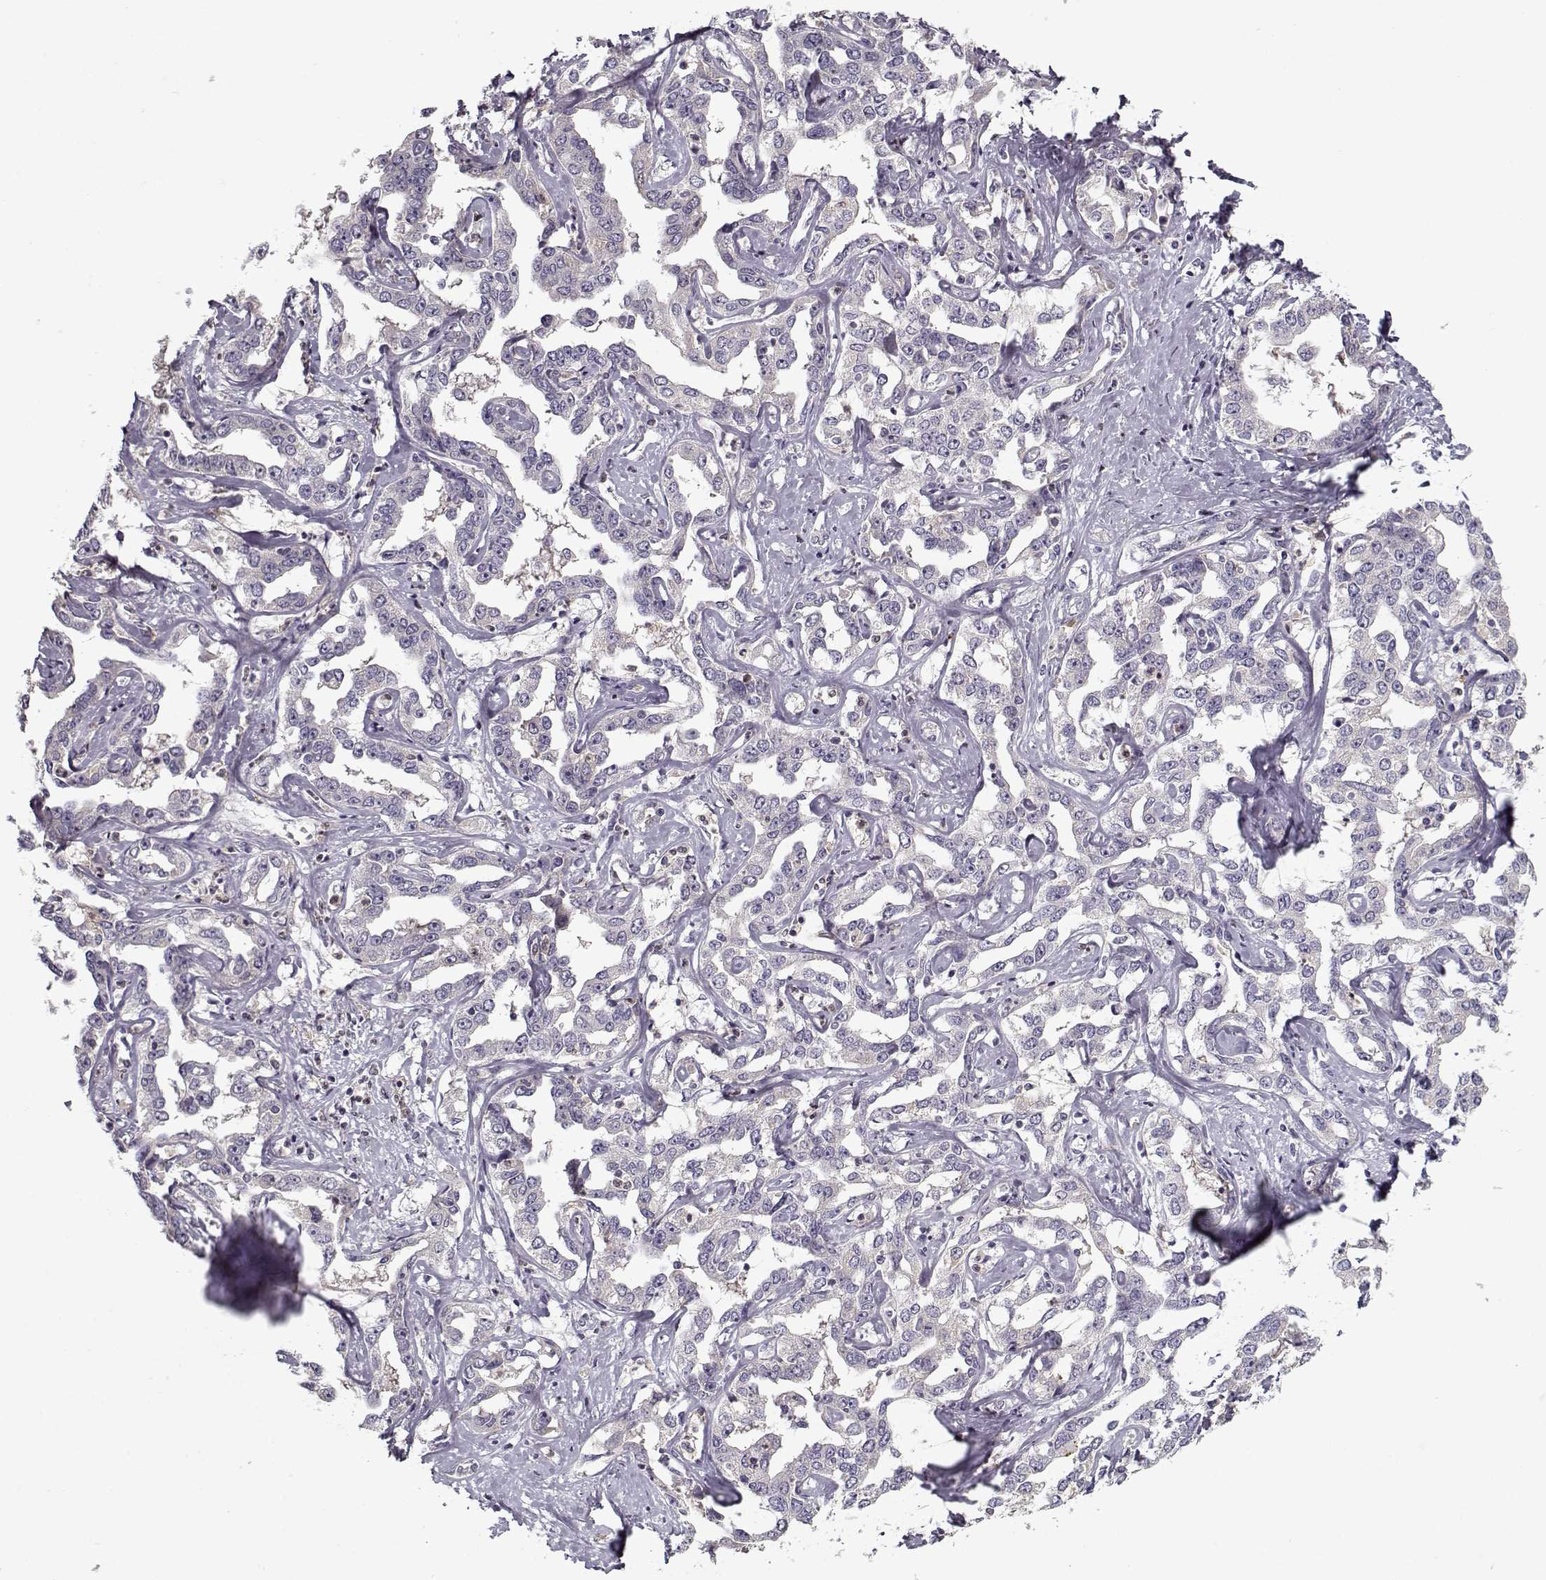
{"staining": {"intensity": "negative", "quantity": "none", "location": "none"}, "tissue": "liver cancer", "cell_type": "Tumor cells", "image_type": "cancer", "snomed": [{"axis": "morphology", "description": "Cholangiocarcinoma"}, {"axis": "topography", "description": "Liver"}], "caption": "IHC of human liver cancer demonstrates no expression in tumor cells.", "gene": "UNC13D", "patient": {"sex": "male", "age": 59}}